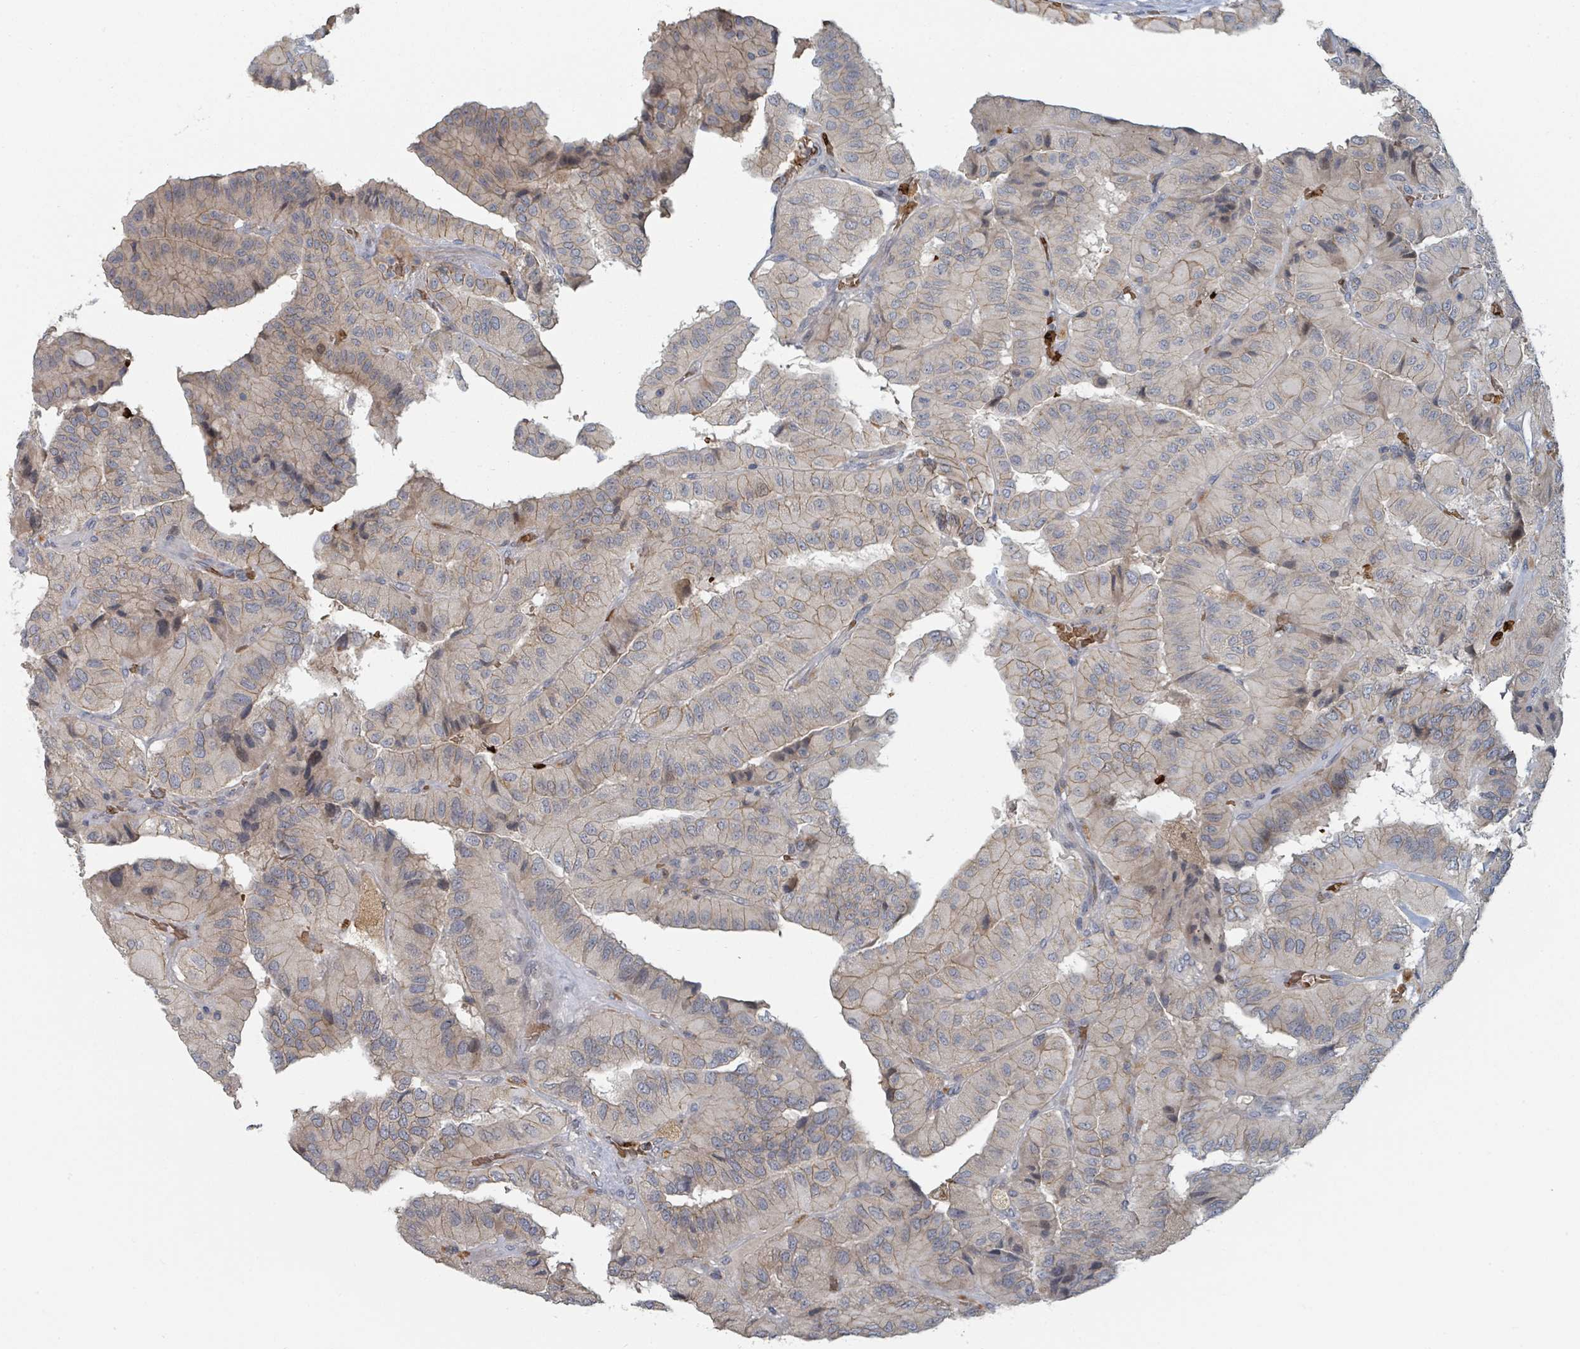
{"staining": {"intensity": "weak", "quantity": "25%-75%", "location": "cytoplasmic/membranous"}, "tissue": "thyroid cancer", "cell_type": "Tumor cells", "image_type": "cancer", "snomed": [{"axis": "morphology", "description": "Normal tissue, NOS"}, {"axis": "morphology", "description": "Papillary adenocarcinoma, NOS"}, {"axis": "topography", "description": "Thyroid gland"}], "caption": "Tumor cells demonstrate weak cytoplasmic/membranous positivity in approximately 25%-75% of cells in papillary adenocarcinoma (thyroid). (brown staining indicates protein expression, while blue staining denotes nuclei).", "gene": "TRPC4AP", "patient": {"sex": "female", "age": 59}}